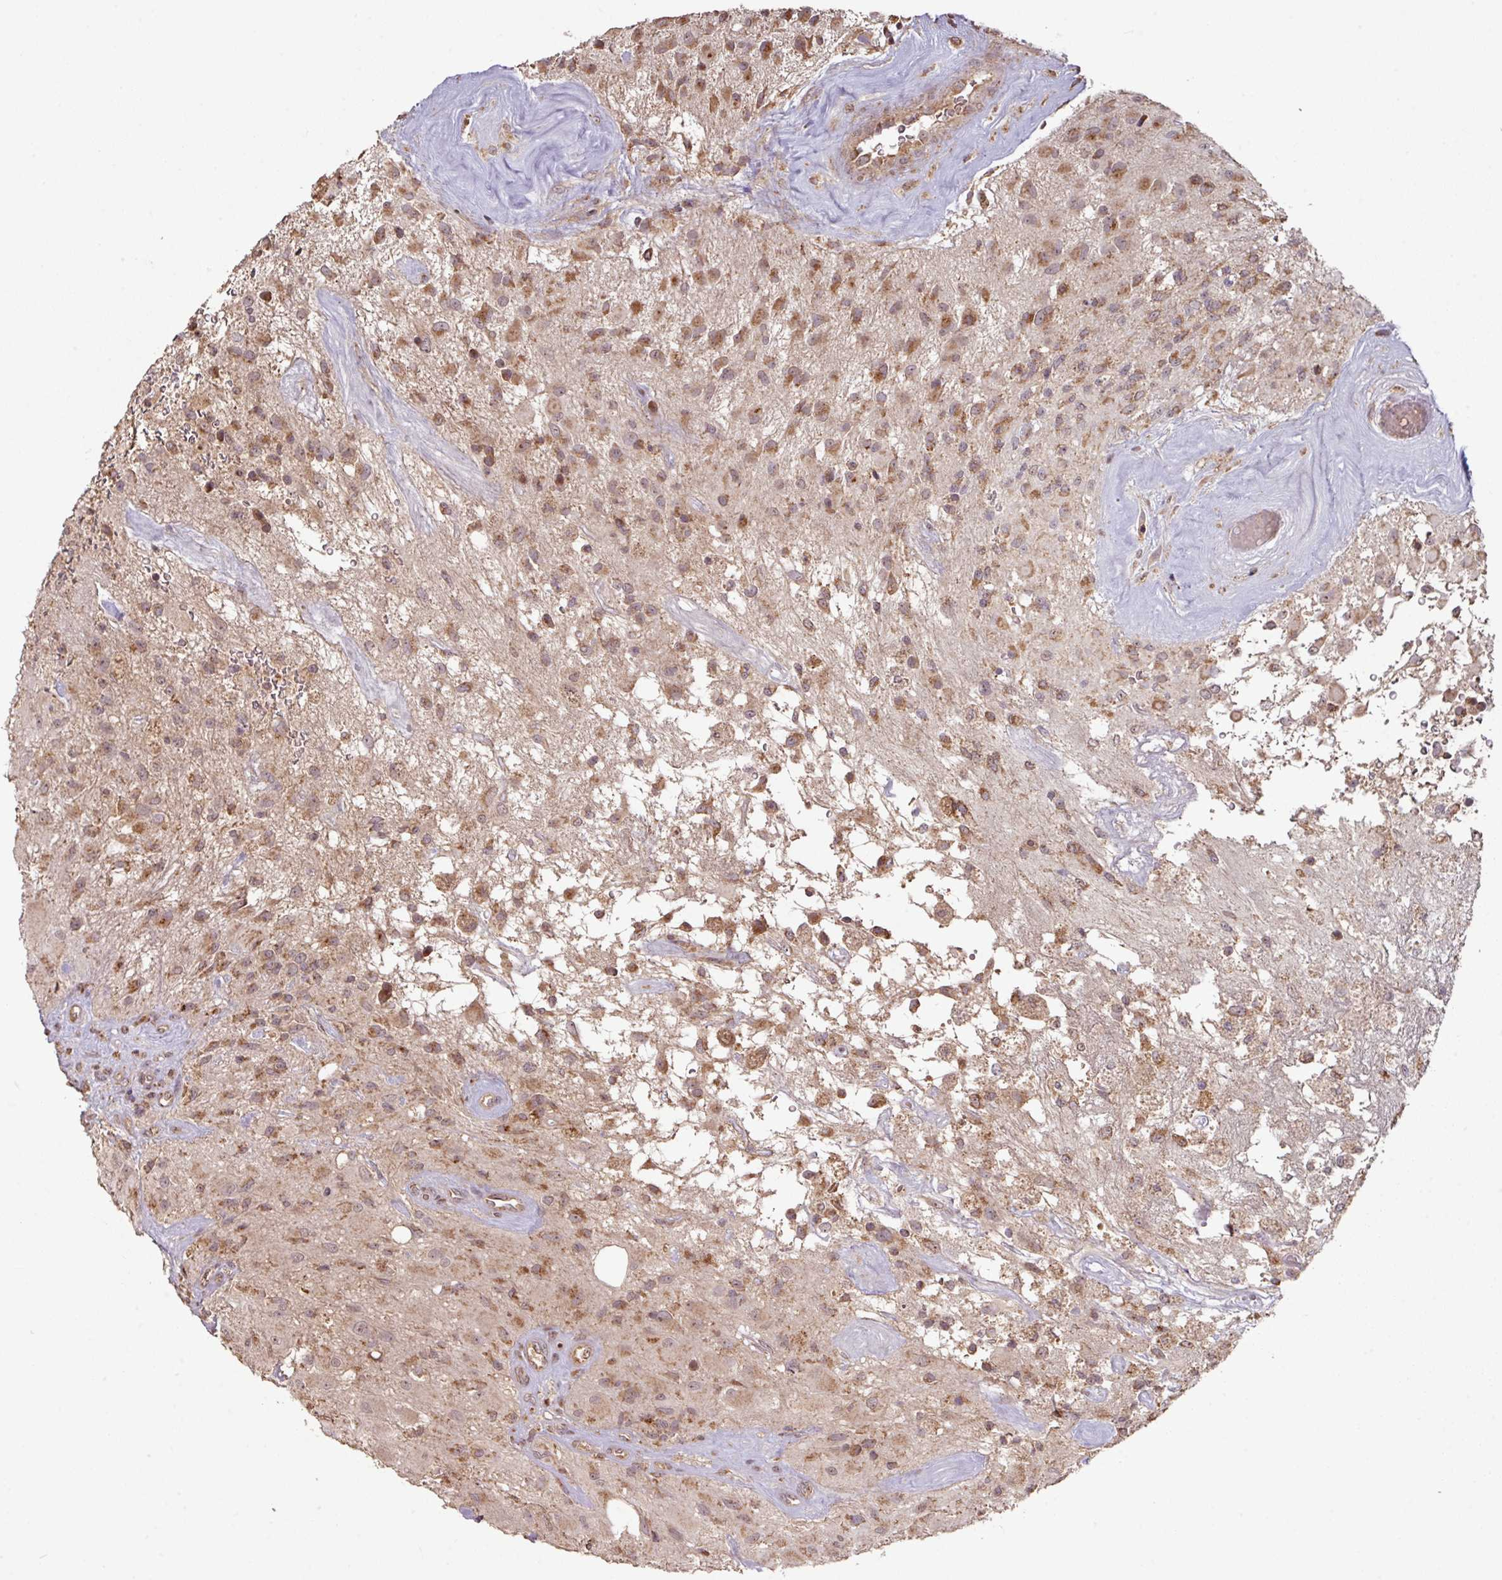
{"staining": {"intensity": "moderate", "quantity": ">75%", "location": "cytoplasmic/membranous"}, "tissue": "glioma", "cell_type": "Tumor cells", "image_type": "cancer", "snomed": [{"axis": "morphology", "description": "Glioma, malignant, High grade"}, {"axis": "topography", "description": "Brain"}], "caption": "DAB (3,3'-diaminobenzidine) immunohistochemical staining of malignant high-grade glioma displays moderate cytoplasmic/membranous protein staining in about >75% of tumor cells.", "gene": "MRRF", "patient": {"sex": "female", "age": 67}}